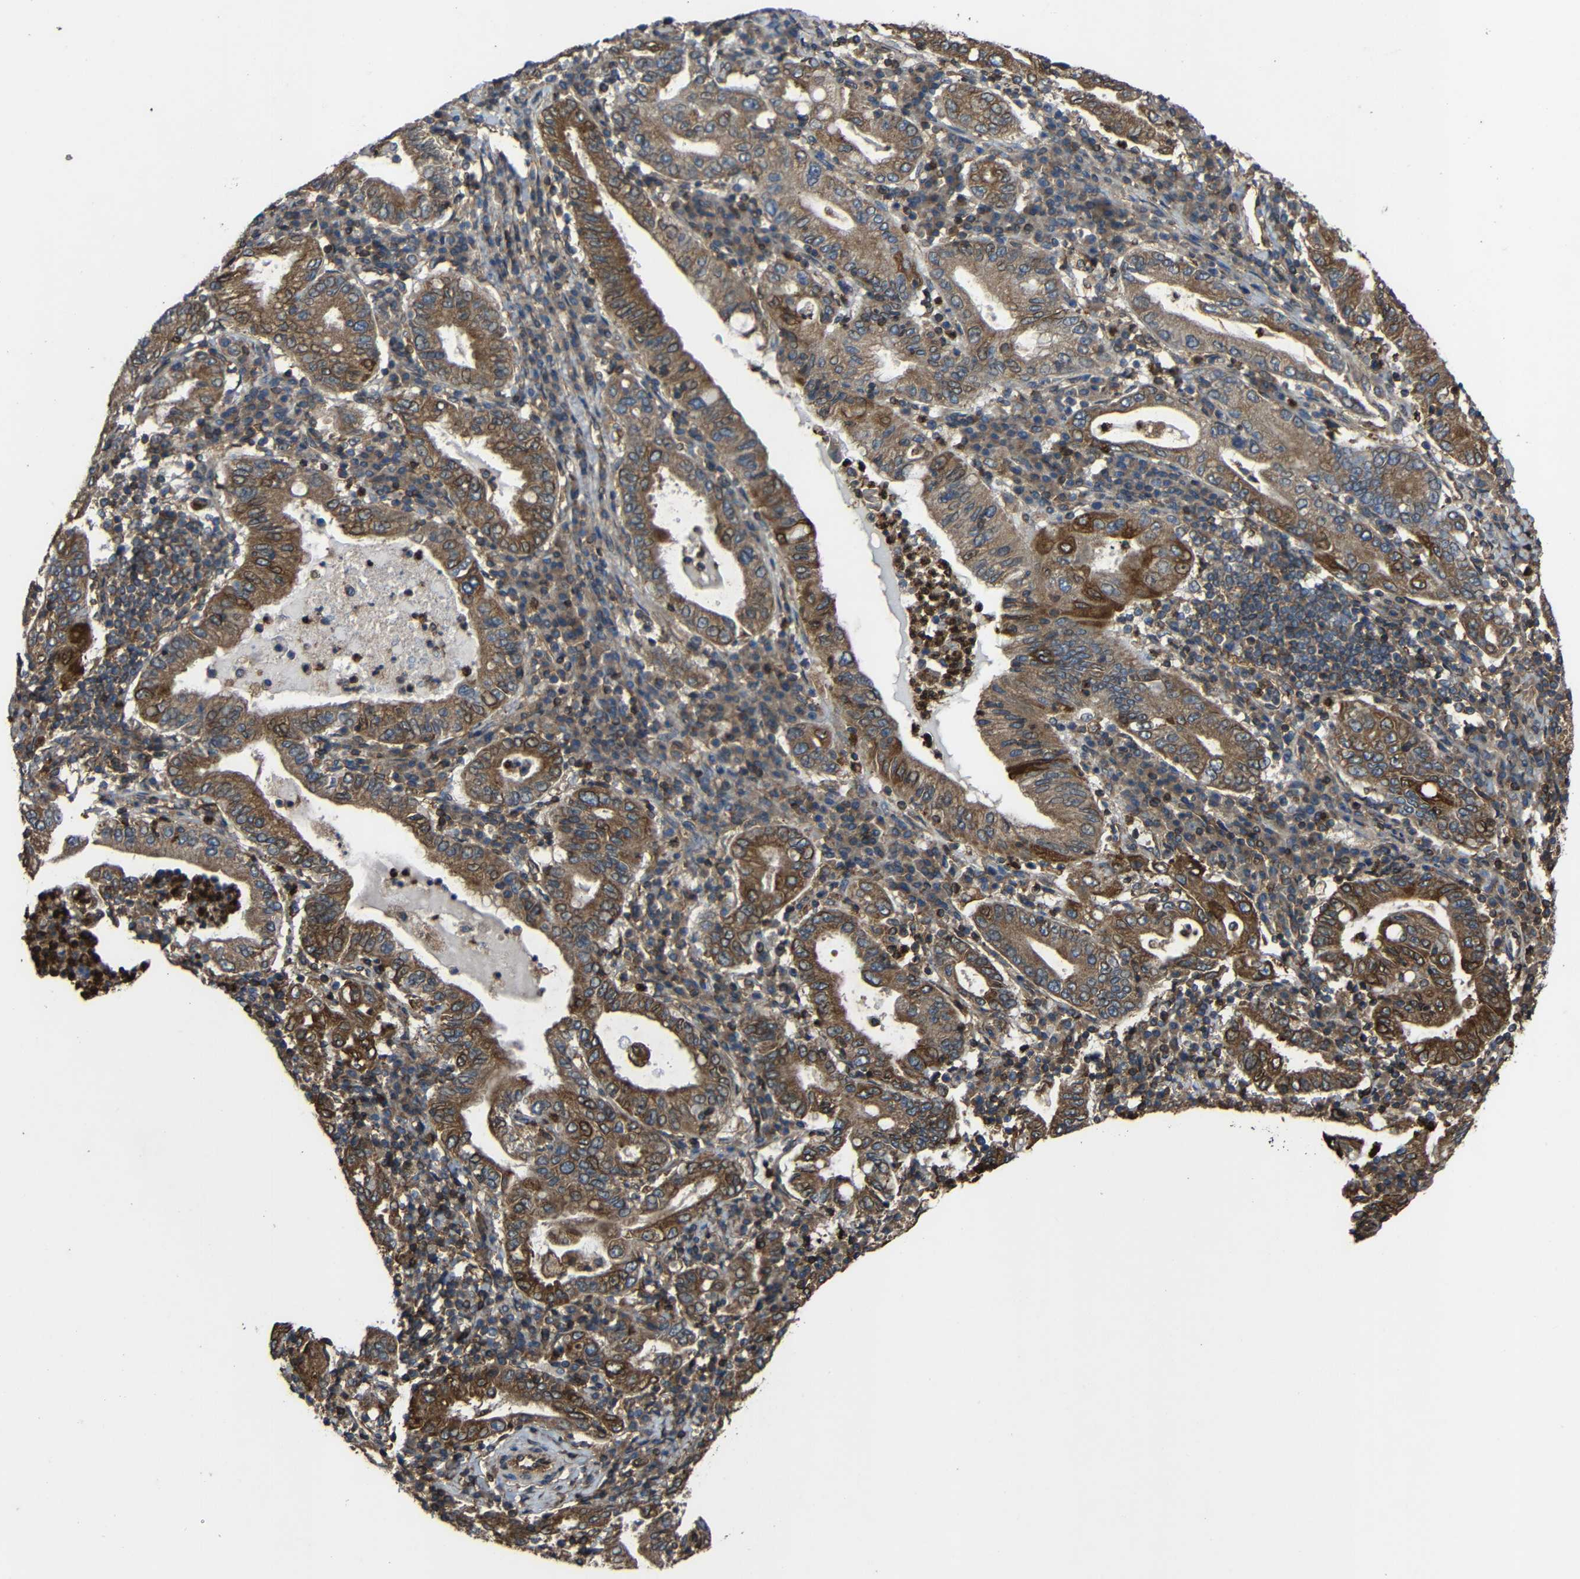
{"staining": {"intensity": "moderate", "quantity": ">75%", "location": "cytoplasmic/membranous"}, "tissue": "stomach cancer", "cell_type": "Tumor cells", "image_type": "cancer", "snomed": [{"axis": "morphology", "description": "Normal tissue, NOS"}, {"axis": "morphology", "description": "Adenocarcinoma, NOS"}, {"axis": "topography", "description": "Esophagus"}, {"axis": "topography", "description": "Stomach, upper"}, {"axis": "topography", "description": "Peripheral nerve tissue"}], "caption": "Human stomach adenocarcinoma stained with a protein marker exhibits moderate staining in tumor cells.", "gene": "TREM2", "patient": {"sex": "male", "age": 62}}